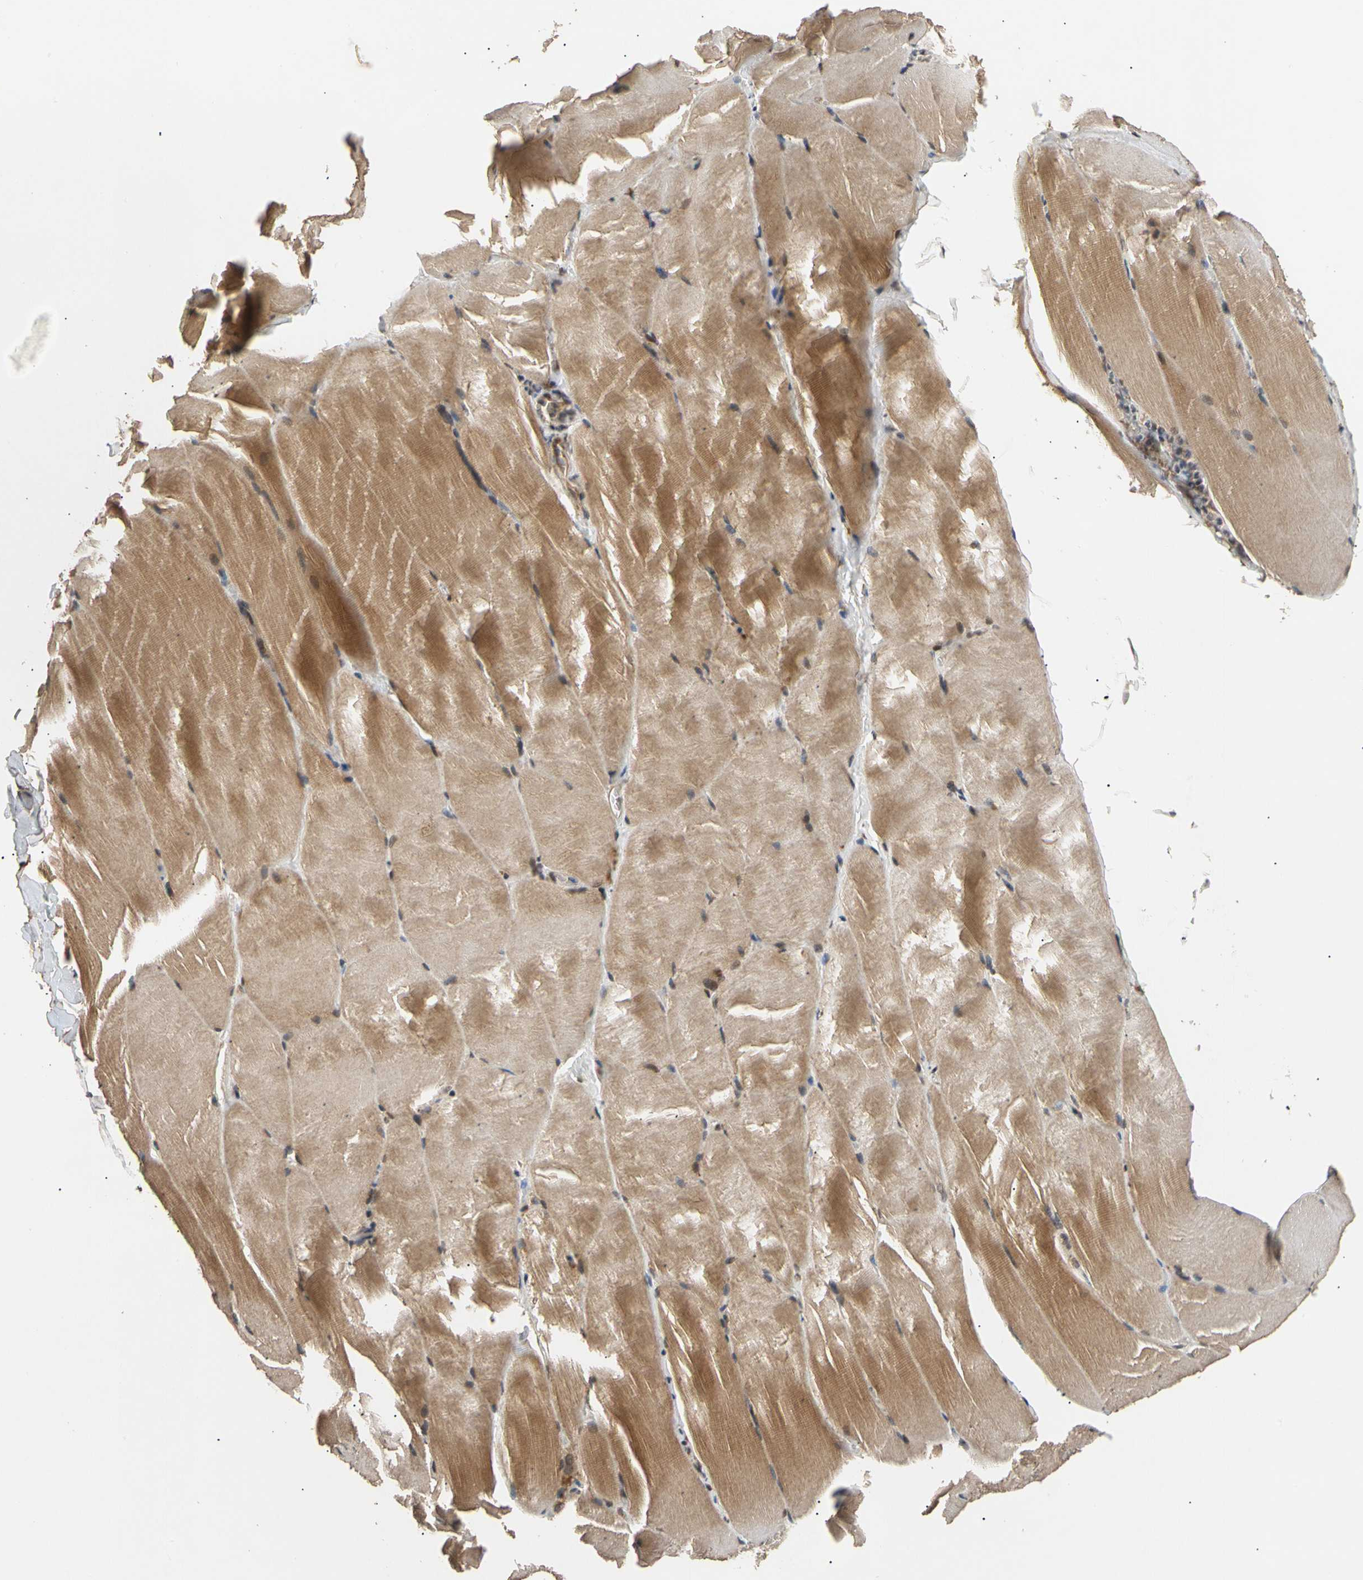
{"staining": {"intensity": "moderate", "quantity": ">75%", "location": "cytoplasmic/membranous"}, "tissue": "skeletal muscle", "cell_type": "Myocytes", "image_type": "normal", "snomed": [{"axis": "morphology", "description": "Normal tissue, NOS"}, {"axis": "topography", "description": "Skeletal muscle"}], "caption": "Immunohistochemical staining of normal human skeletal muscle displays medium levels of moderate cytoplasmic/membranous staining in about >75% of myocytes. (IHC, brightfield microscopy, high magnification).", "gene": "MRPS22", "patient": {"sex": "male", "age": 71}}